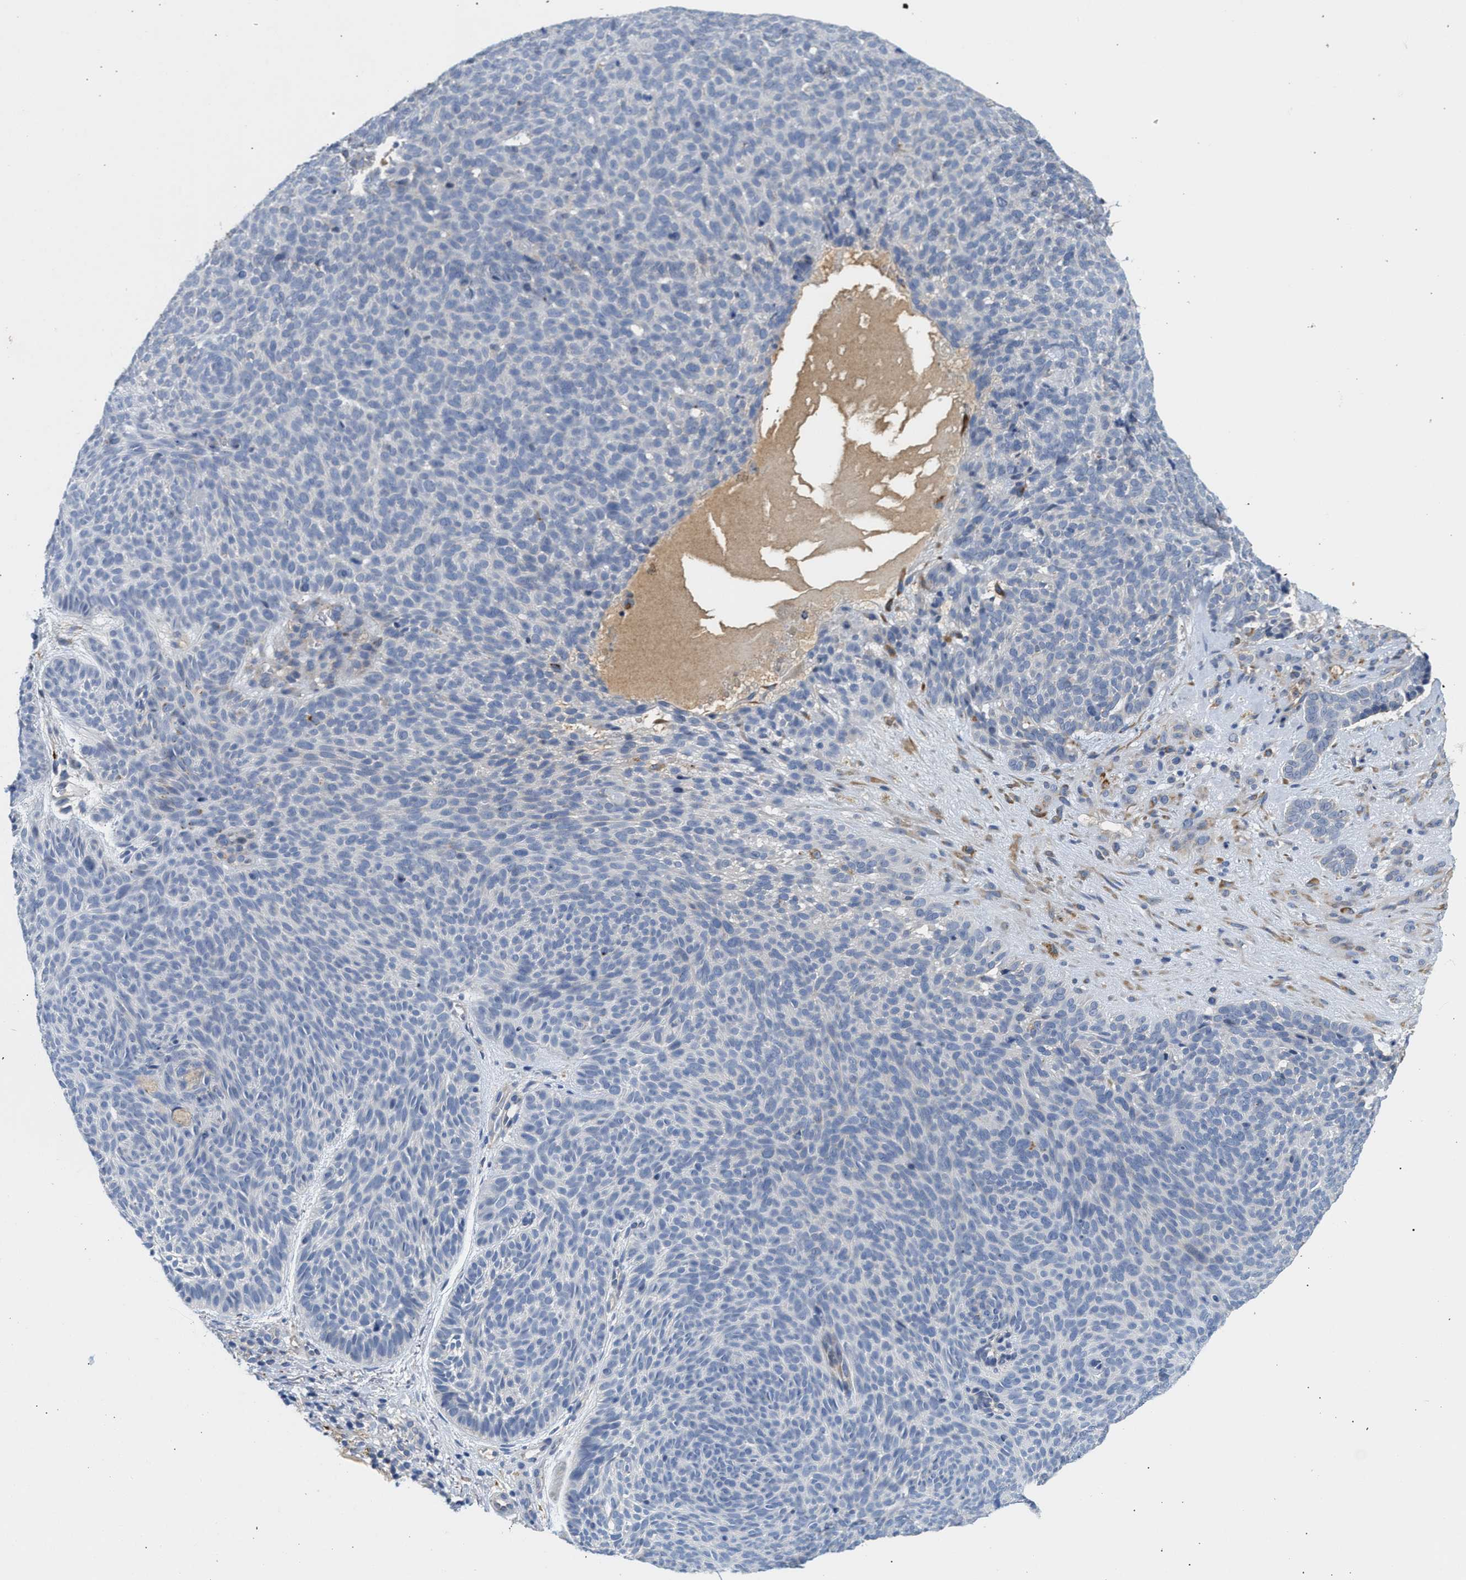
{"staining": {"intensity": "negative", "quantity": "none", "location": "none"}, "tissue": "skin cancer", "cell_type": "Tumor cells", "image_type": "cancer", "snomed": [{"axis": "morphology", "description": "Basal cell carcinoma"}, {"axis": "topography", "description": "Skin"}], "caption": "Histopathology image shows no protein positivity in tumor cells of skin cancer (basal cell carcinoma) tissue. The staining is performed using DAB (3,3'-diaminobenzidine) brown chromogen with nuclei counter-stained in using hematoxylin.", "gene": "PPM1L", "patient": {"sex": "male", "age": 61}}